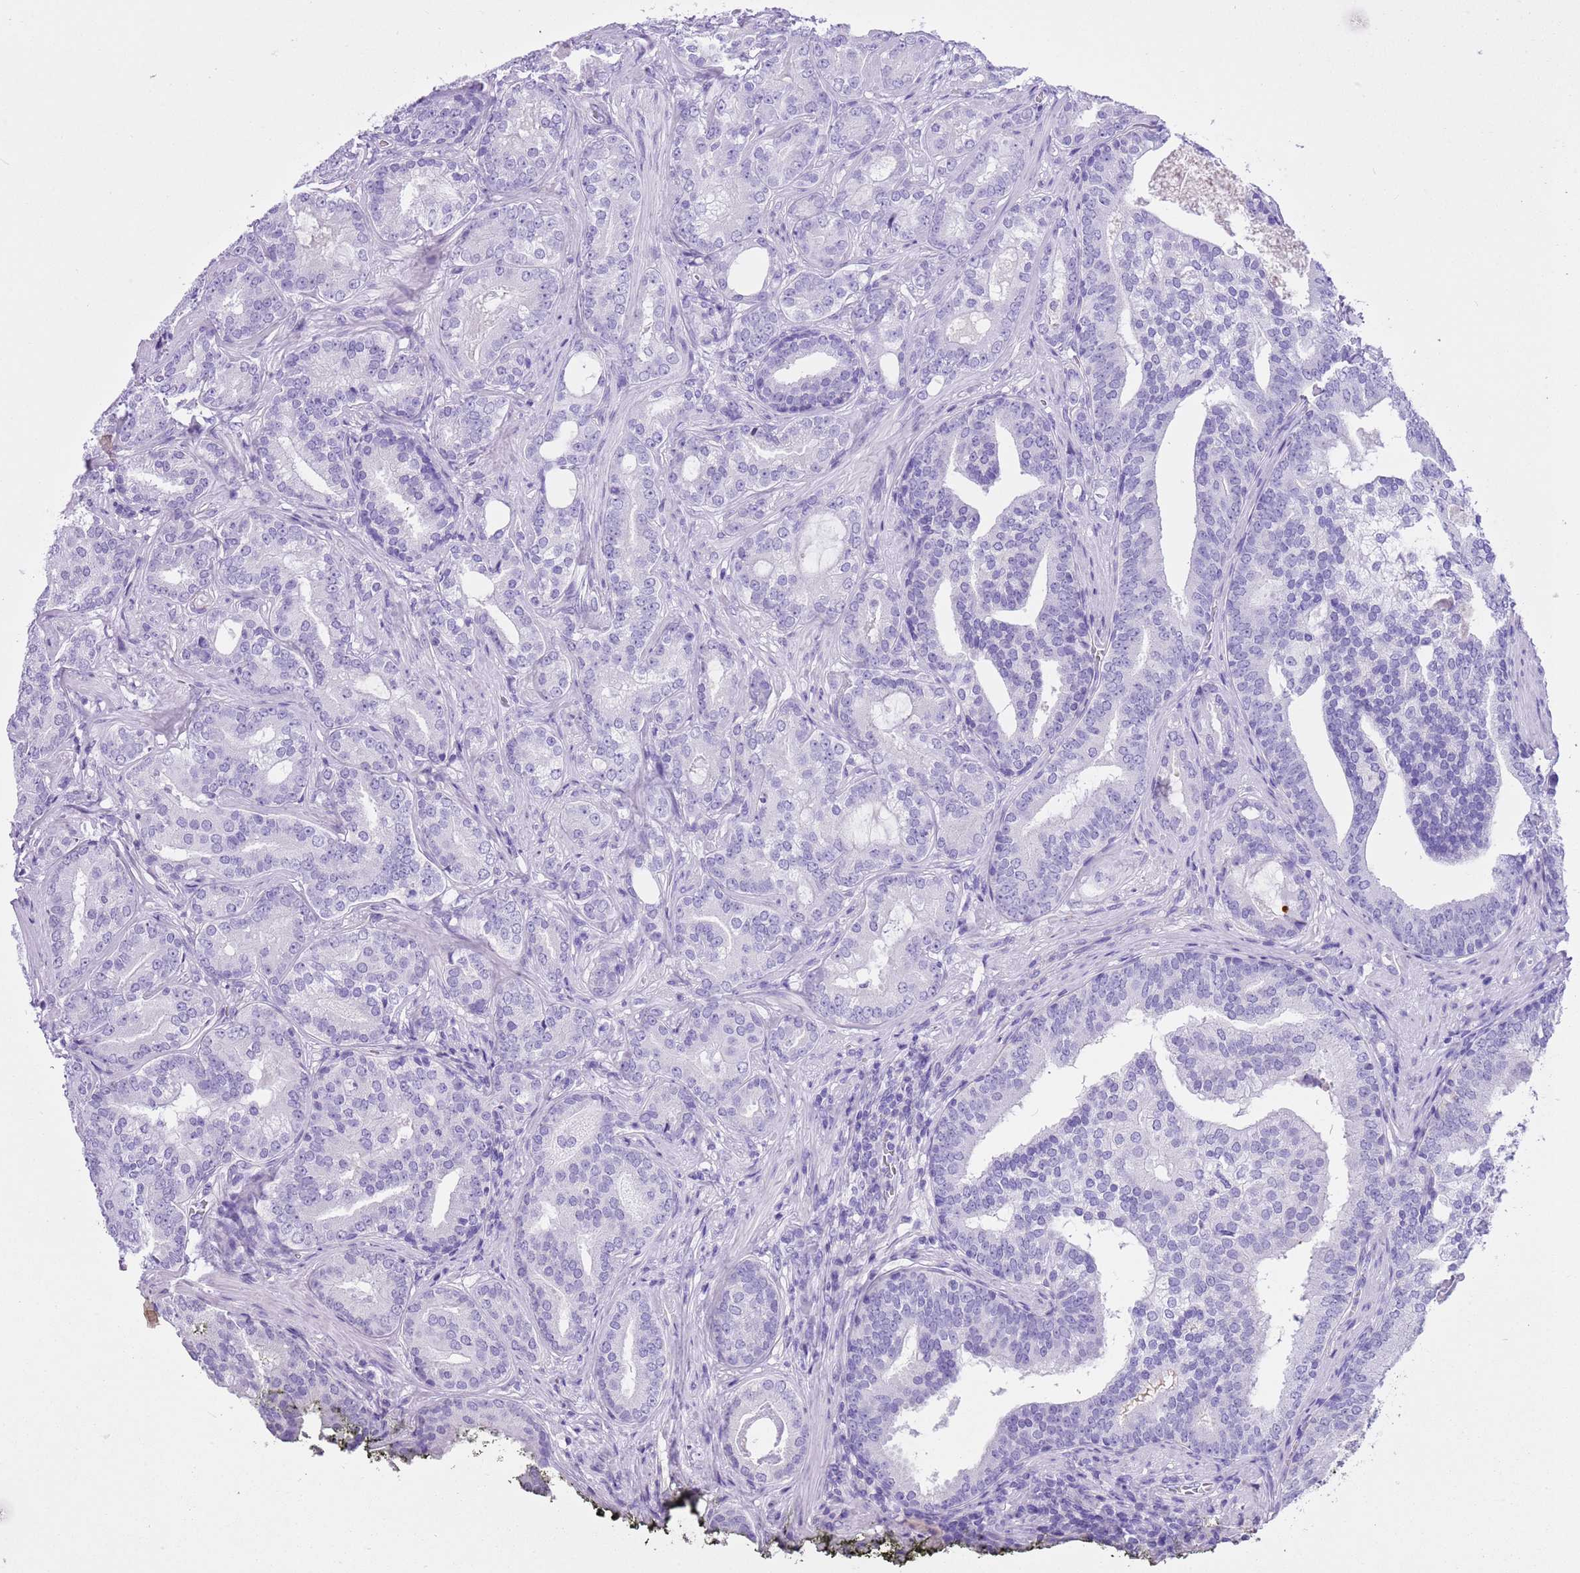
{"staining": {"intensity": "negative", "quantity": "none", "location": "none"}, "tissue": "prostate cancer", "cell_type": "Tumor cells", "image_type": "cancer", "snomed": [{"axis": "morphology", "description": "Adenocarcinoma, High grade"}, {"axis": "topography", "description": "Prostate"}], "caption": "Immunohistochemistry micrograph of neoplastic tissue: prostate cancer (high-grade adenocarcinoma) stained with DAB demonstrates no significant protein expression in tumor cells.", "gene": "TBC1D10B", "patient": {"sex": "male", "age": 55}}